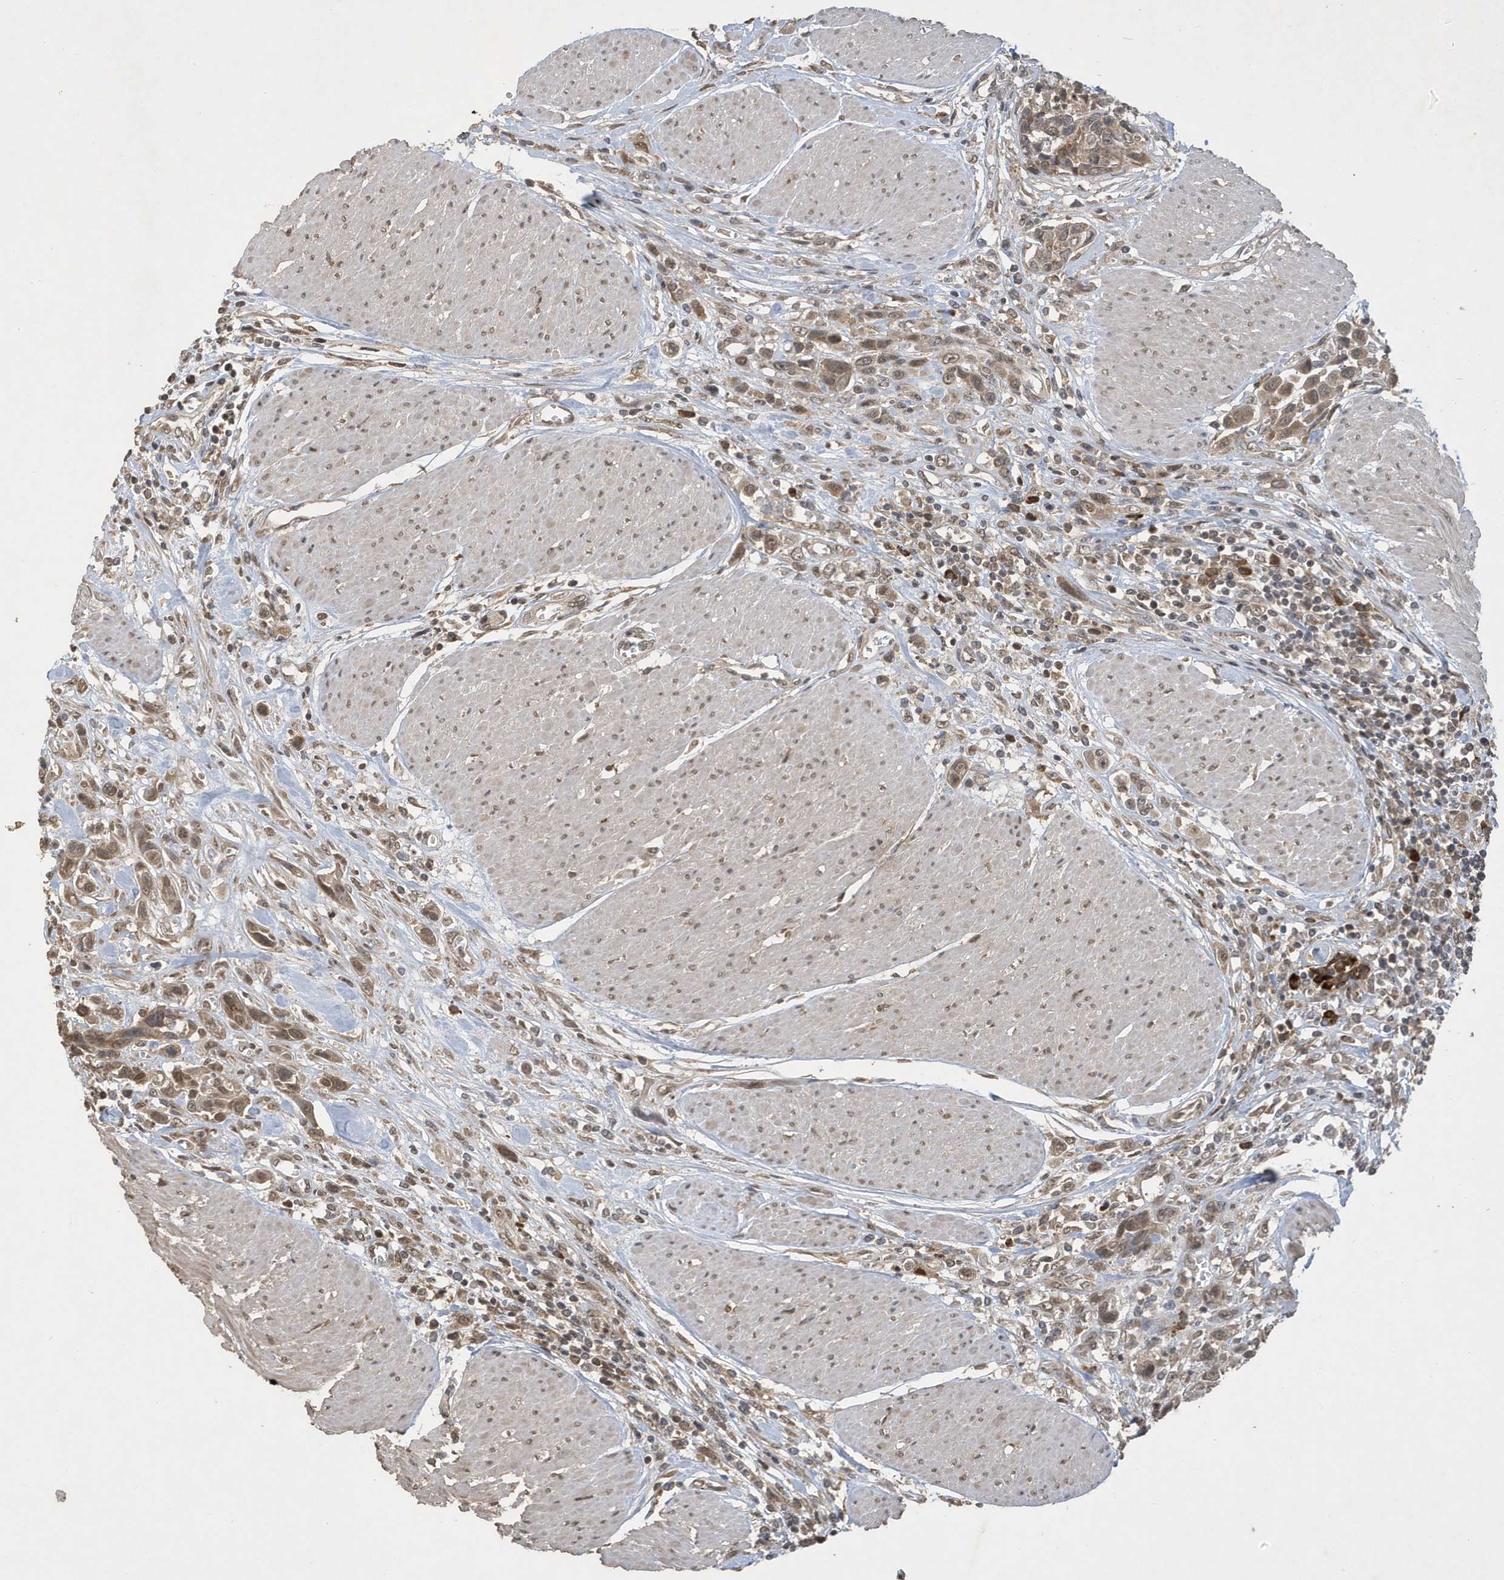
{"staining": {"intensity": "moderate", "quantity": ">75%", "location": "cytoplasmic/membranous"}, "tissue": "urothelial cancer", "cell_type": "Tumor cells", "image_type": "cancer", "snomed": [{"axis": "morphology", "description": "Urothelial carcinoma, High grade"}, {"axis": "topography", "description": "Urinary bladder"}], "caption": "Urothelial cancer tissue shows moderate cytoplasmic/membranous staining in approximately >75% of tumor cells, visualized by immunohistochemistry.", "gene": "STX10", "patient": {"sex": "male", "age": 50}}